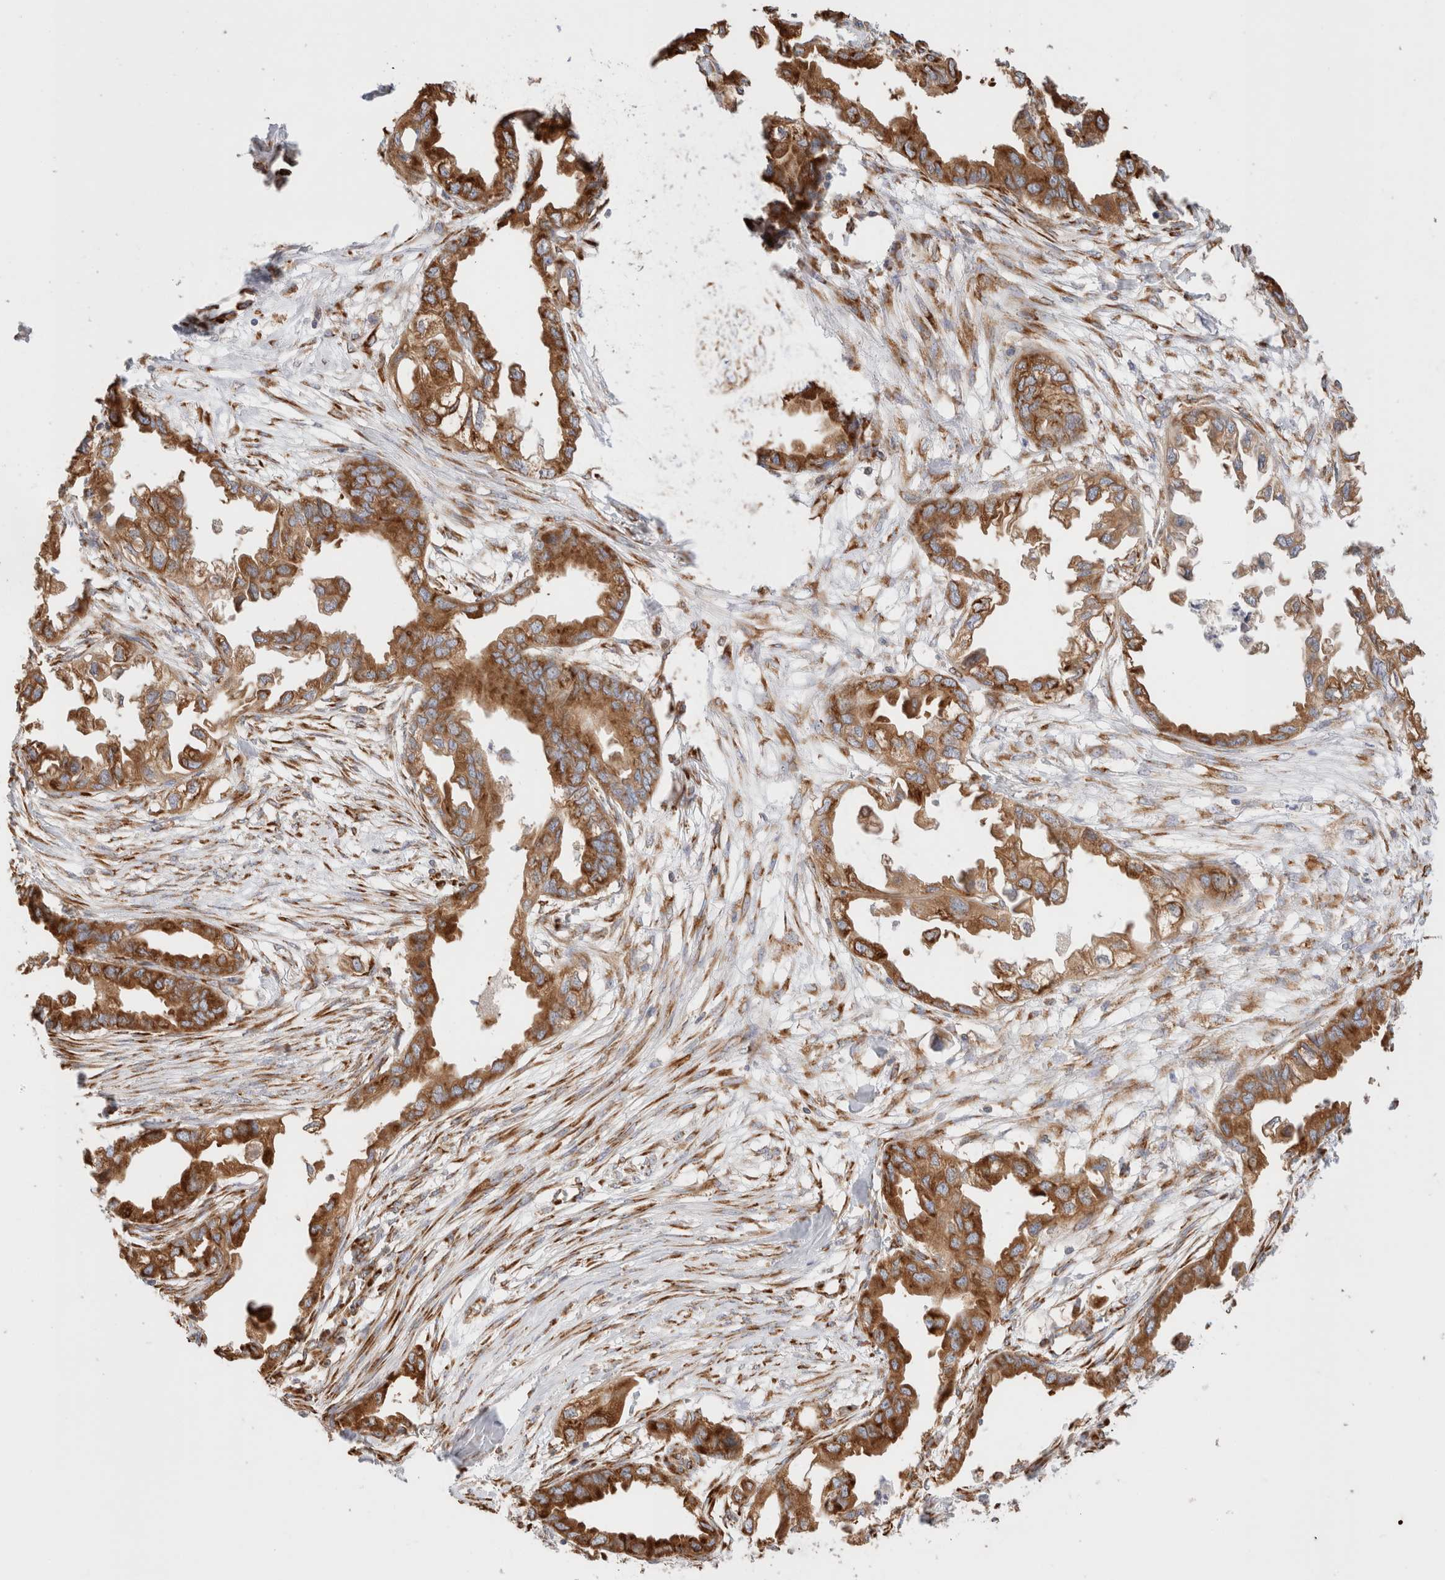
{"staining": {"intensity": "strong", "quantity": ">75%", "location": "cytoplasmic/membranous"}, "tissue": "endometrial cancer", "cell_type": "Tumor cells", "image_type": "cancer", "snomed": [{"axis": "morphology", "description": "Adenocarcinoma, NOS"}, {"axis": "morphology", "description": "Adenocarcinoma, metastatic, NOS"}, {"axis": "topography", "description": "Adipose tissue"}, {"axis": "topography", "description": "Endometrium"}], "caption": "Immunohistochemical staining of endometrial metastatic adenocarcinoma demonstrates high levels of strong cytoplasmic/membranous protein positivity in approximately >75% of tumor cells.", "gene": "ZC2HC1A", "patient": {"sex": "female", "age": 67}}